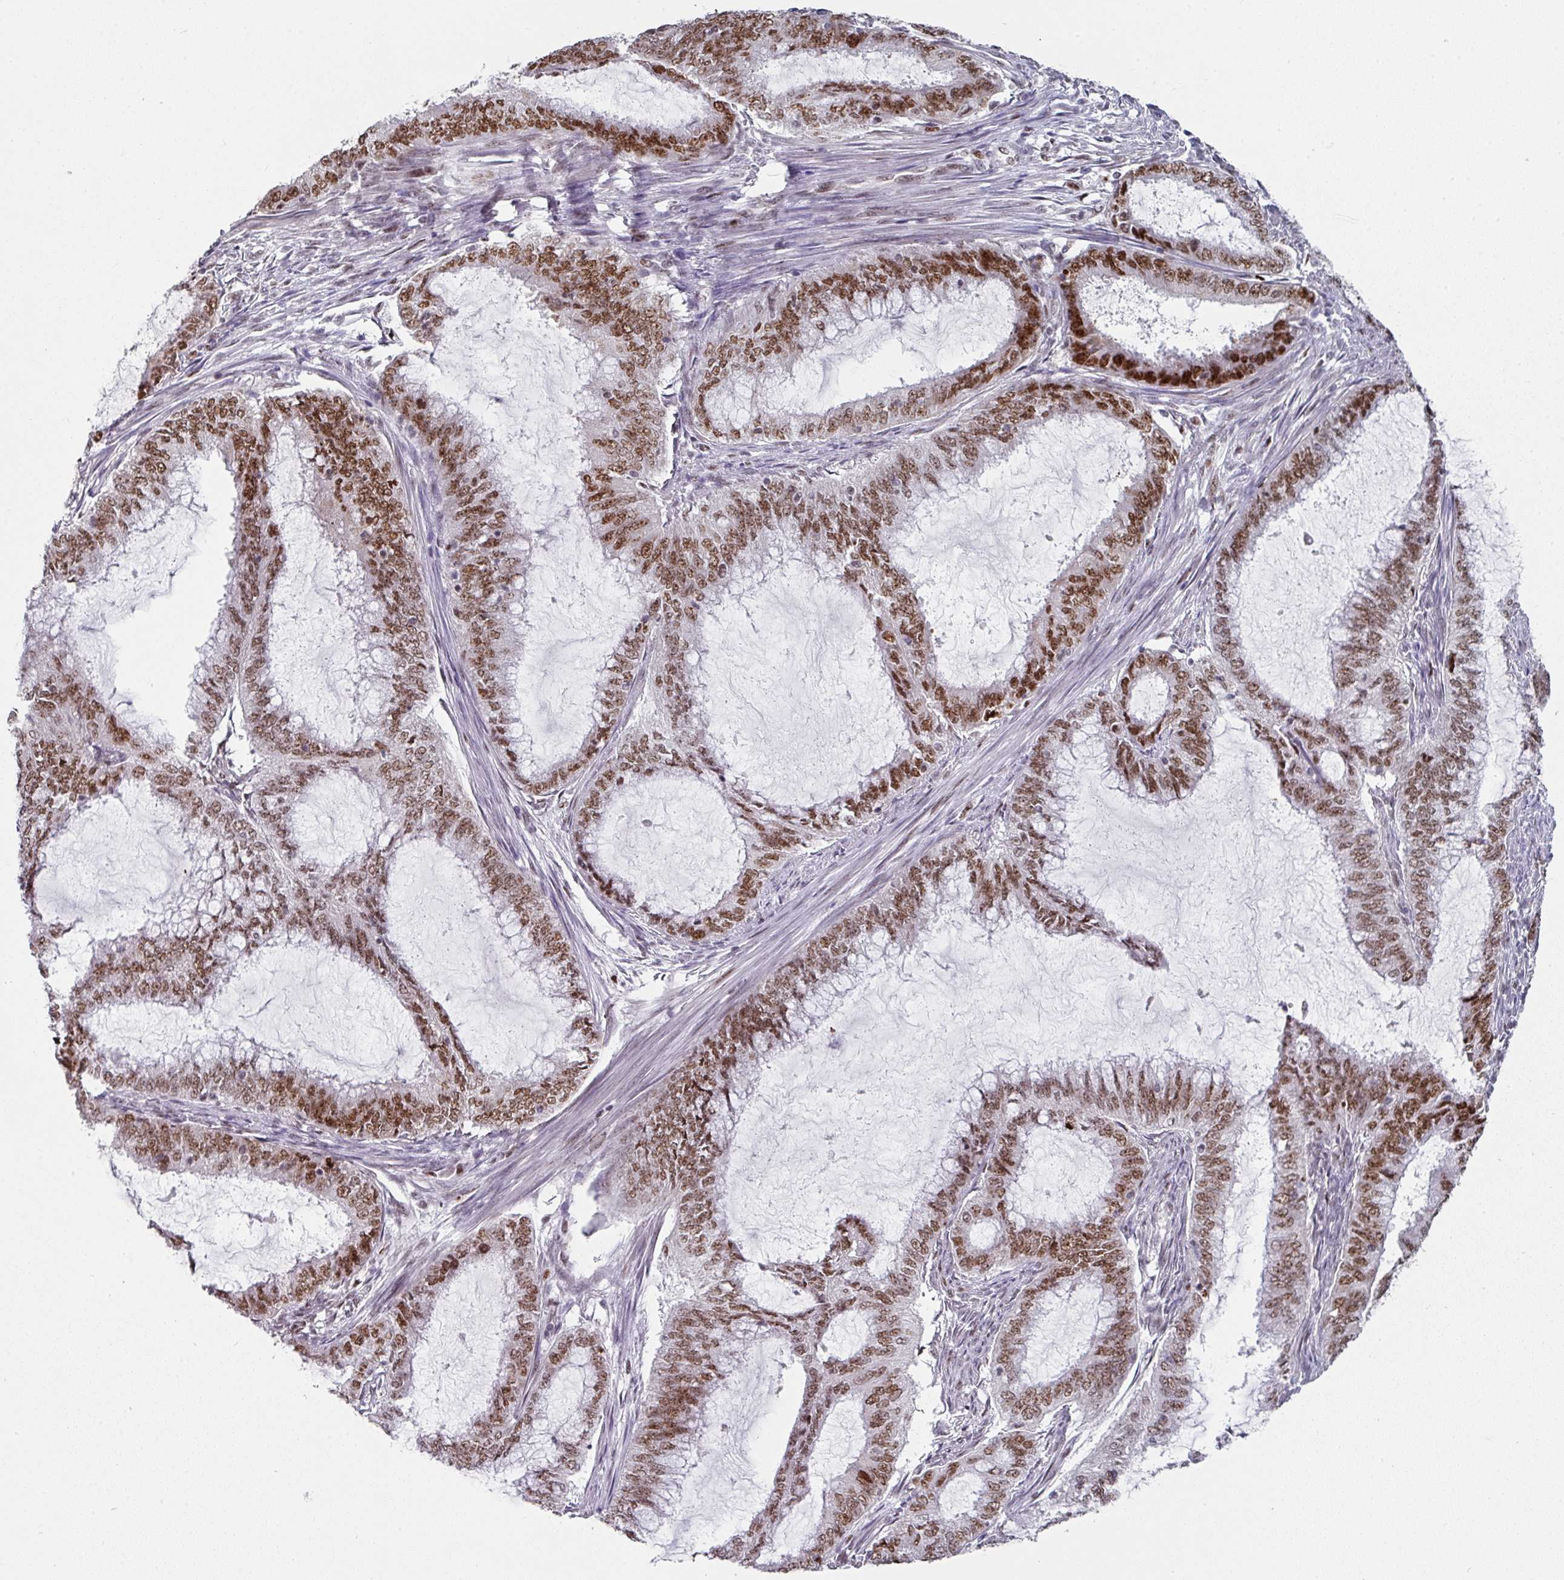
{"staining": {"intensity": "strong", "quantity": ">75%", "location": "nuclear"}, "tissue": "endometrial cancer", "cell_type": "Tumor cells", "image_type": "cancer", "snomed": [{"axis": "morphology", "description": "Adenocarcinoma, NOS"}, {"axis": "topography", "description": "Endometrium"}], "caption": "Immunohistochemical staining of endometrial cancer (adenocarcinoma) exhibits high levels of strong nuclear protein positivity in about >75% of tumor cells. The staining is performed using DAB (3,3'-diaminobenzidine) brown chromogen to label protein expression. The nuclei are counter-stained blue using hematoxylin.", "gene": "RAD50", "patient": {"sex": "female", "age": 51}}